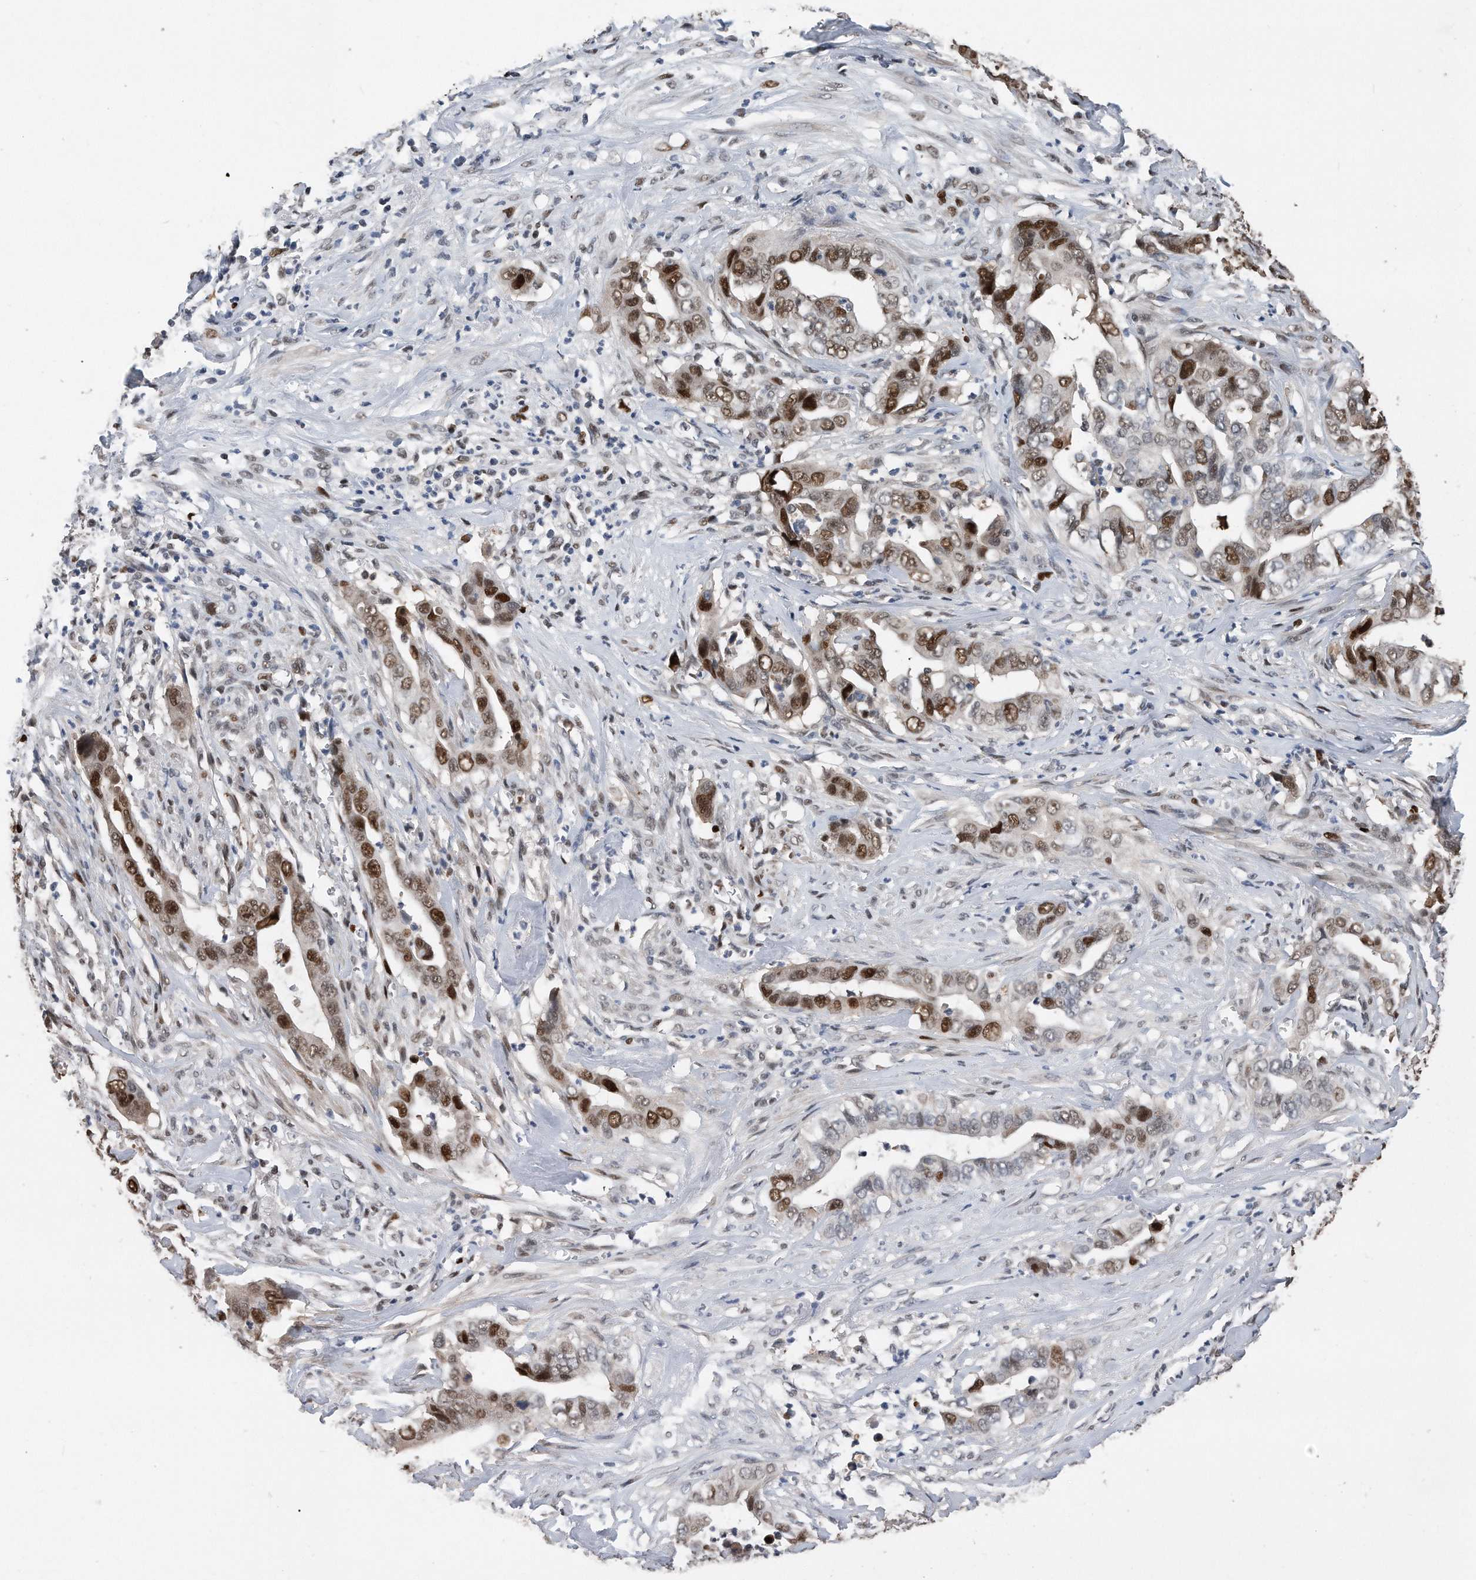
{"staining": {"intensity": "moderate", "quantity": "25%-75%", "location": "nuclear"}, "tissue": "liver cancer", "cell_type": "Tumor cells", "image_type": "cancer", "snomed": [{"axis": "morphology", "description": "Cholangiocarcinoma"}, {"axis": "topography", "description": "Liver"}], "caption": "Immunohistochemistry (IHC) of human cholangiocarcinoma (liver) reveals medium levels of moderate nuclear staining in approximately 25%-75% of tumor cells.", "gene": "PCNA", "patient": {"sex": "female", "age": 79}}